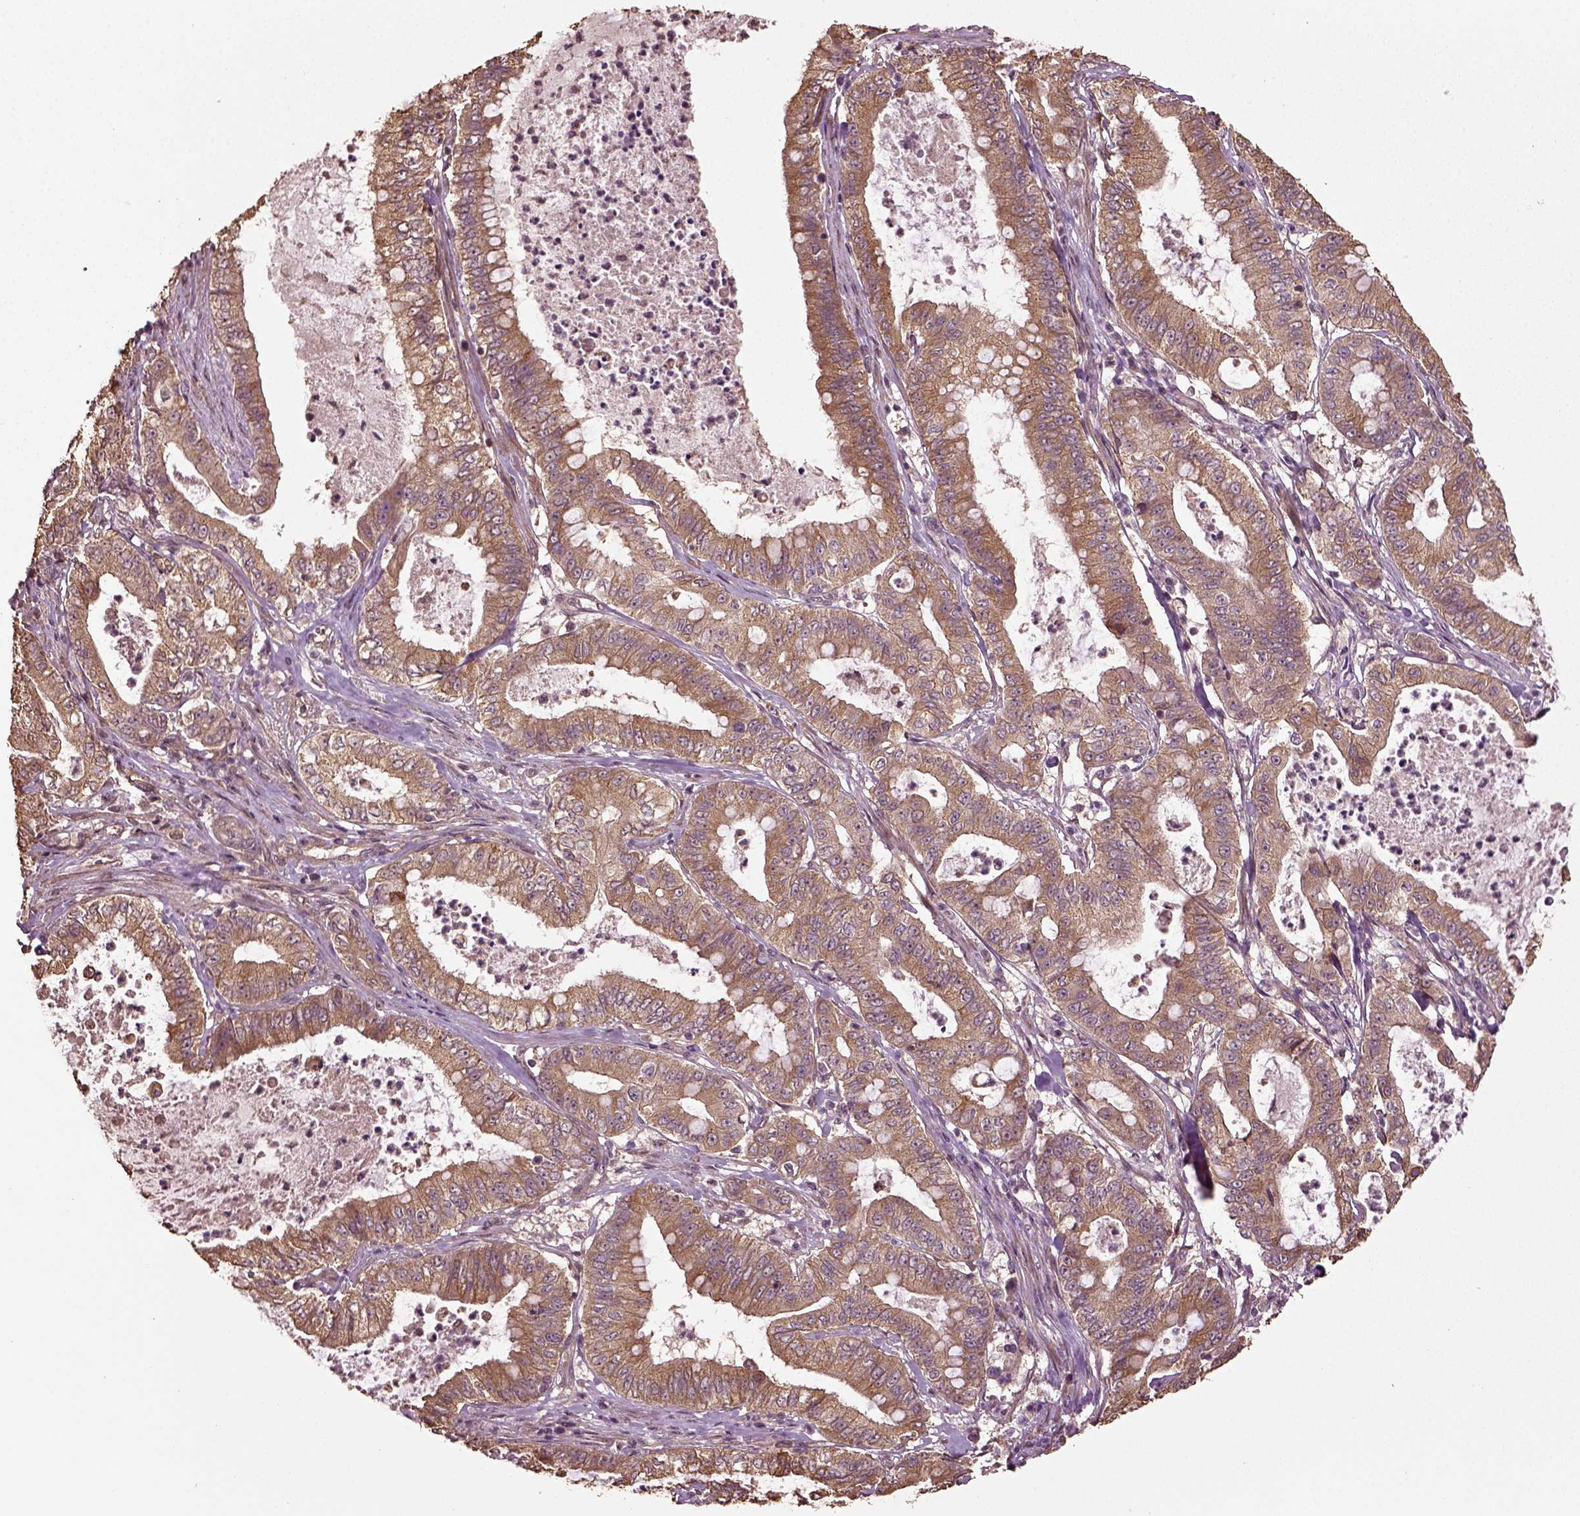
{"staining": {"intensity": "moderate", "quantity": ">75%", "location": "cytoplasmic/membranous"}, "tissue": "pancreatic cancer", "cell_type": "Tumor cells", "image_type": "cancer", "snomed": [{"axis": "morphology", "description": "Adenocarcinoma, NOS"}, {"axis": "topography", "description": "Pancreas"}], "caption": "Adenocarcinoma (pancreatic) stained with a protein marker demonstrates moderate staining in tumor cells.", "gene": "ERV3-1", "patient": {"sex": "male", "age": 71}}